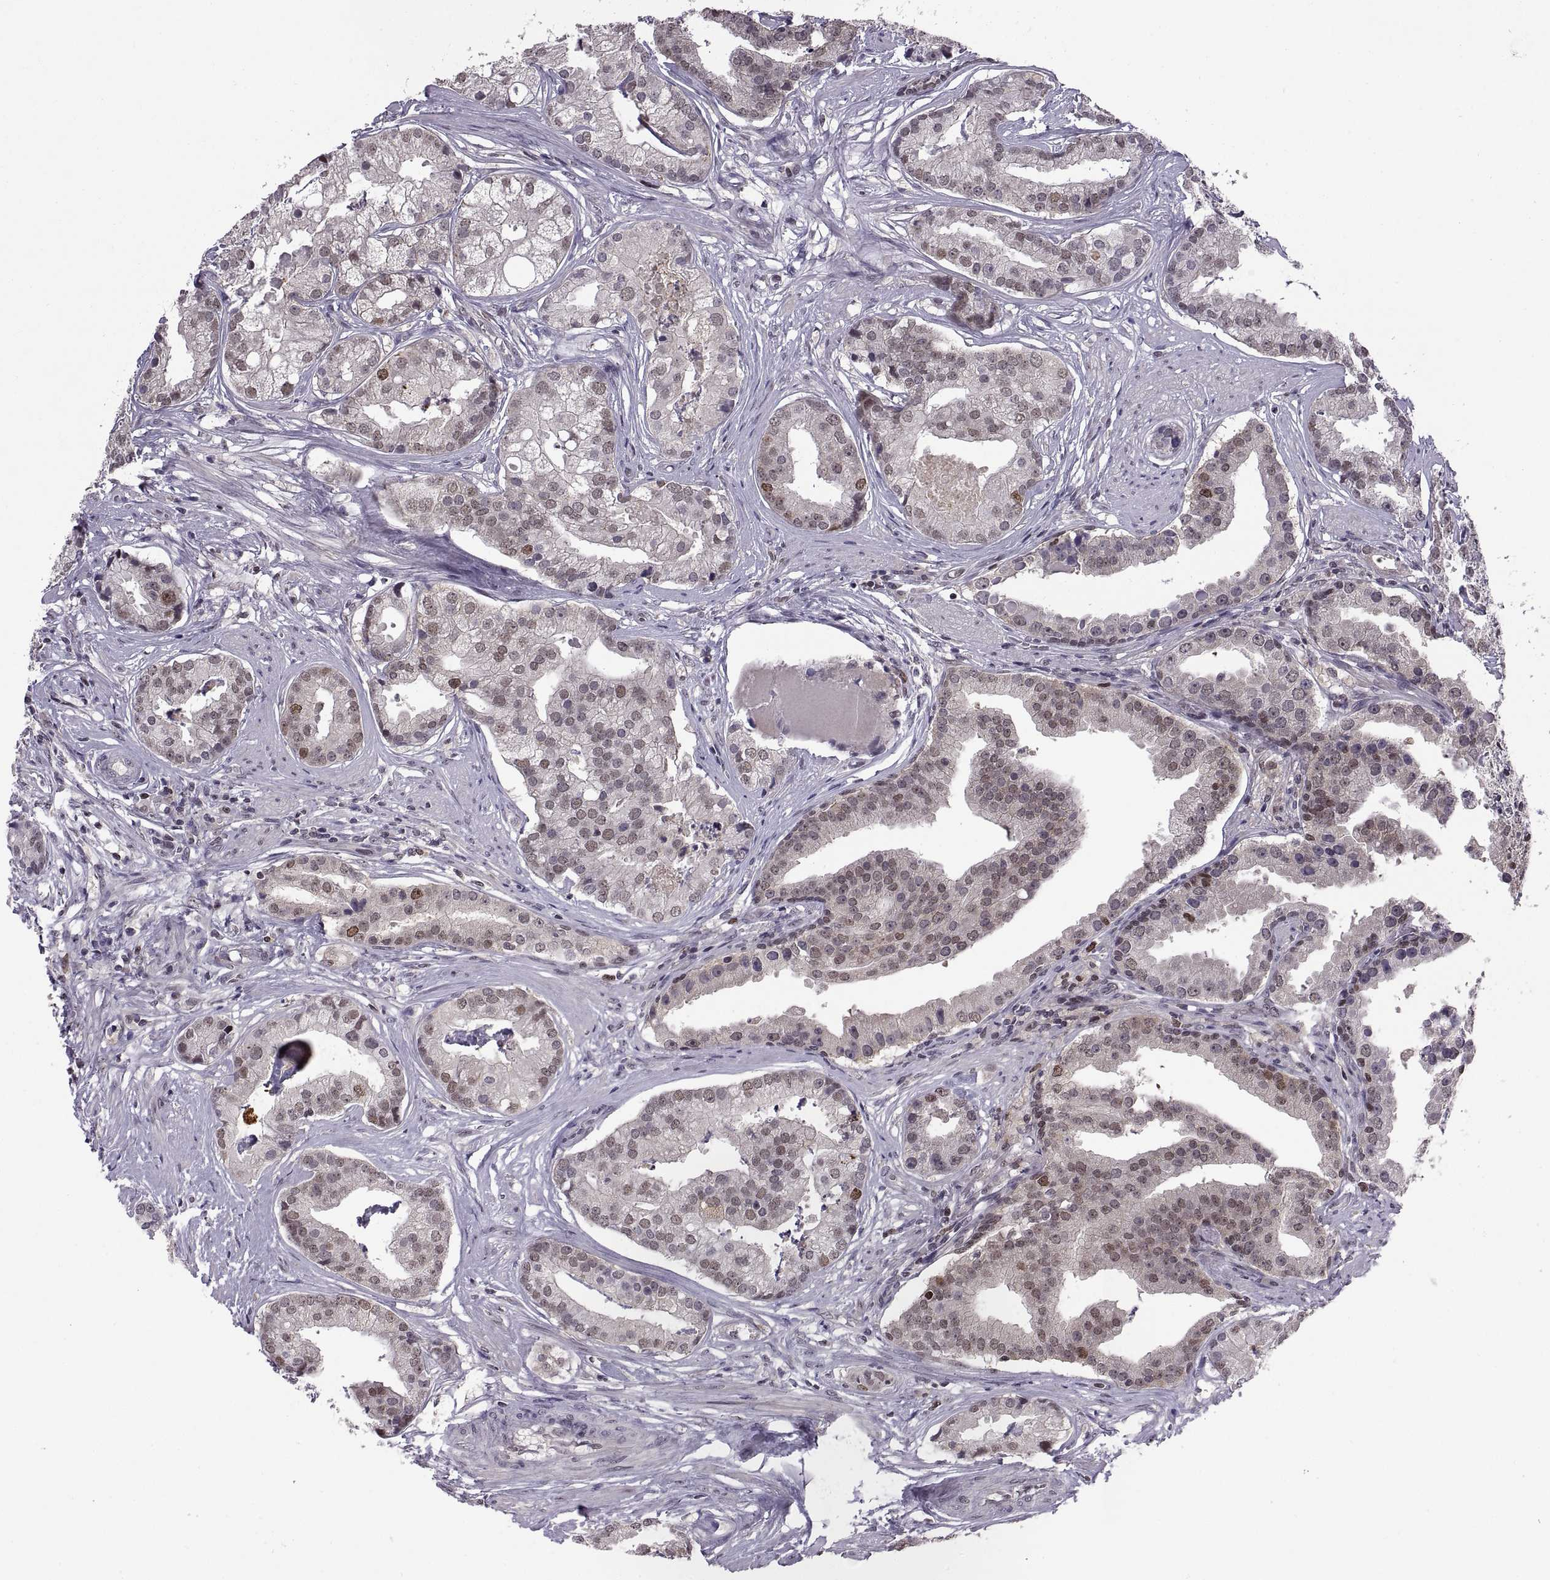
{"staining": {"intensity": "weak", "quantity": "25%-75%", "location": "nuclear"}, "tissue": "prostate cancer", "cell_type": "Tumor cells", "image_type": "cancer", "snomed": [{"axis": "morphology", "description": "Adenocarcinoma, NOS"}, {"axis": "topography", "description": "Prostate and seminal vesicle, NOS"}, {"axis": "topography", "description": "Prostate"}], "caption": "This is a micrograph of immunohistochemistry (IHC) staining of adenocarcinoma (prostate), which shows weak positivity in the nuclear of tumor cells.", "gene": "CHFR", "patient": {"sex": "male", "age": 44}}